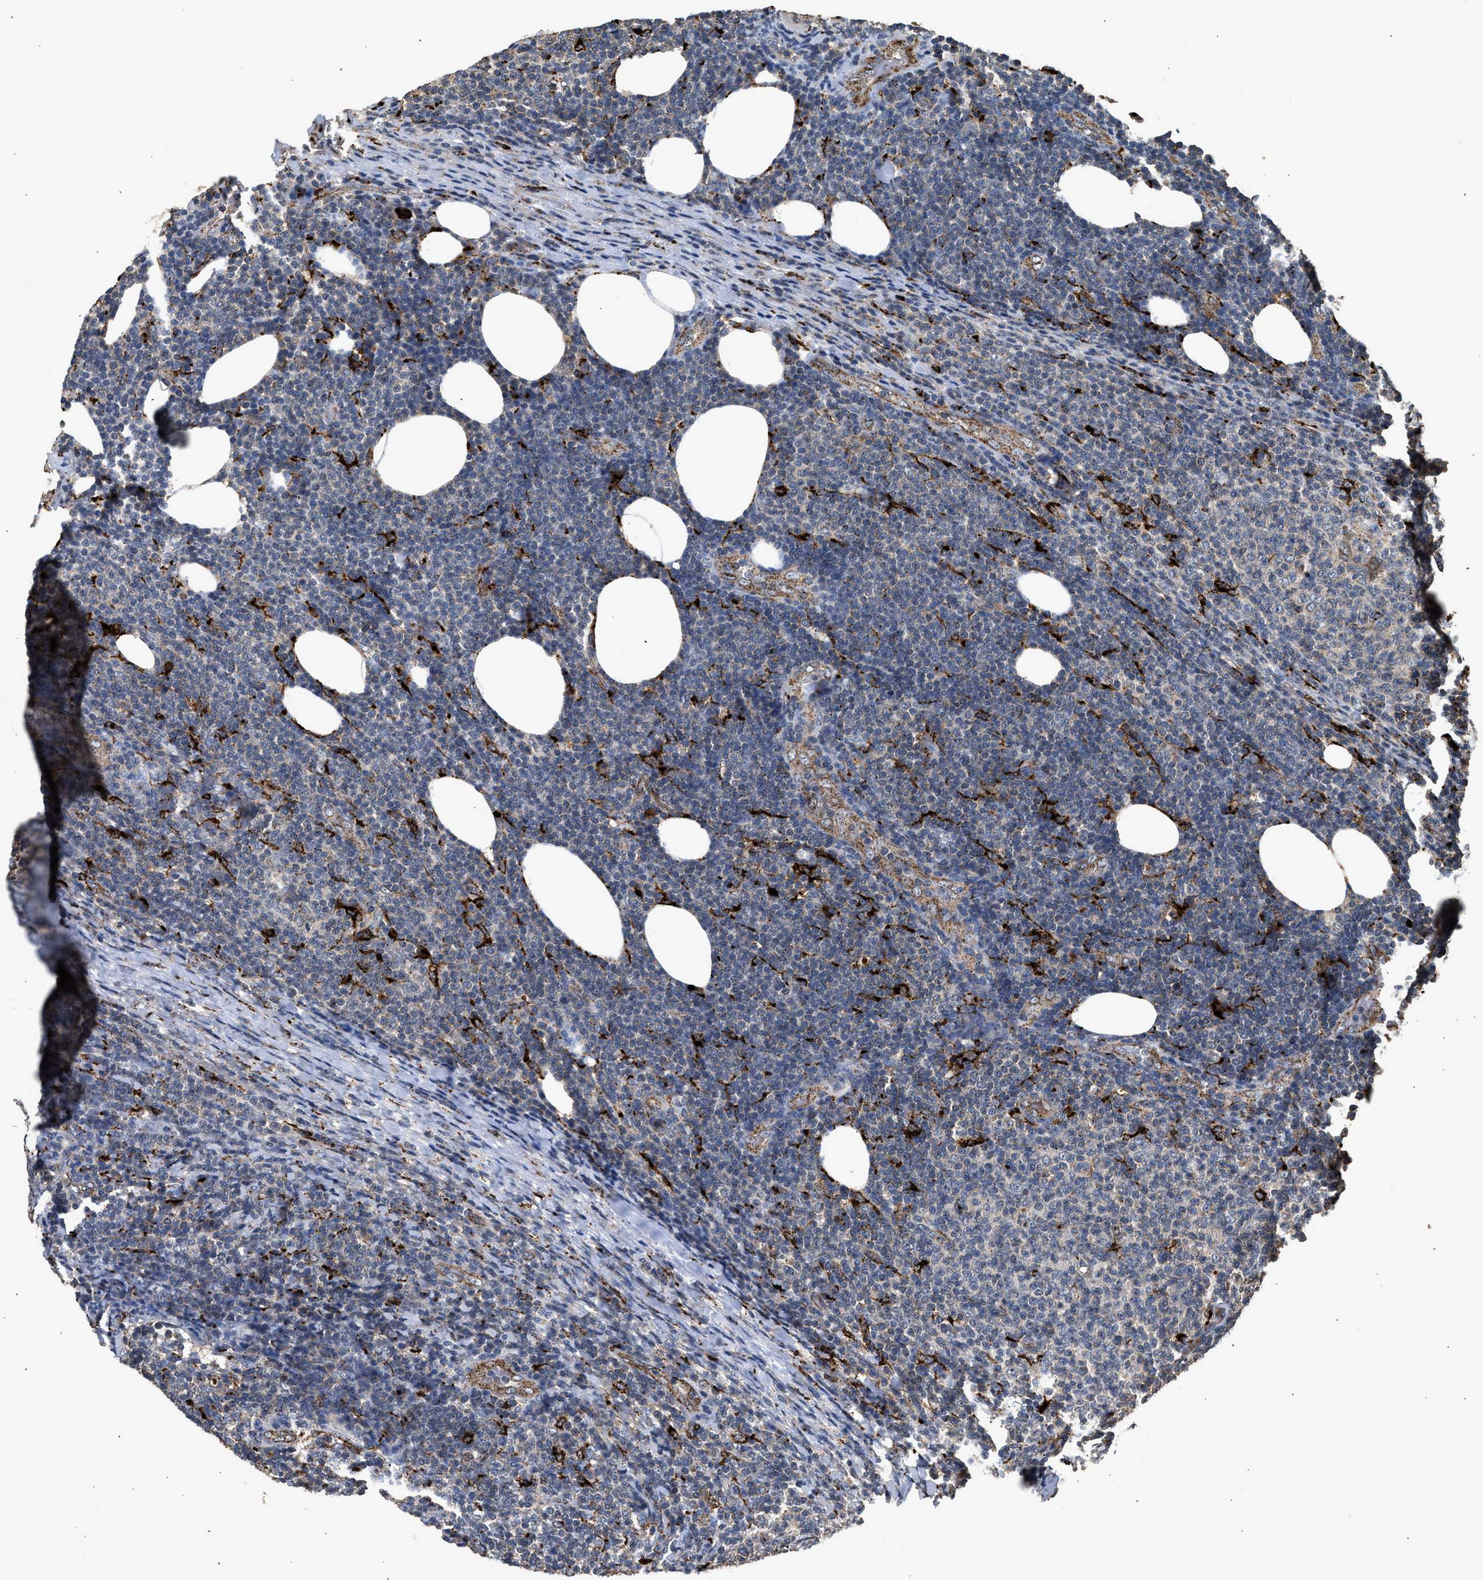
{"staining": {"intensity": "weak", "quantity": "<25%", "location": "cytoplasmic/membranous"}, "tissue": "lymphoma", "cell_type": "Tumor cells", "image_type": "cancer", "snomed": [{"axis": "morphology", "description": "Malignant lymphoma, non-Hodgkin's type, Low grade"}, {"axis": "topography", "description": "Lymph node"}], "caption": "IHC of lymphoma demonstrates no expression in tumor cells. Nuclei are stained in blue.", "gene": "CTSV", "patient": {"sex": "male", "age": 66}}